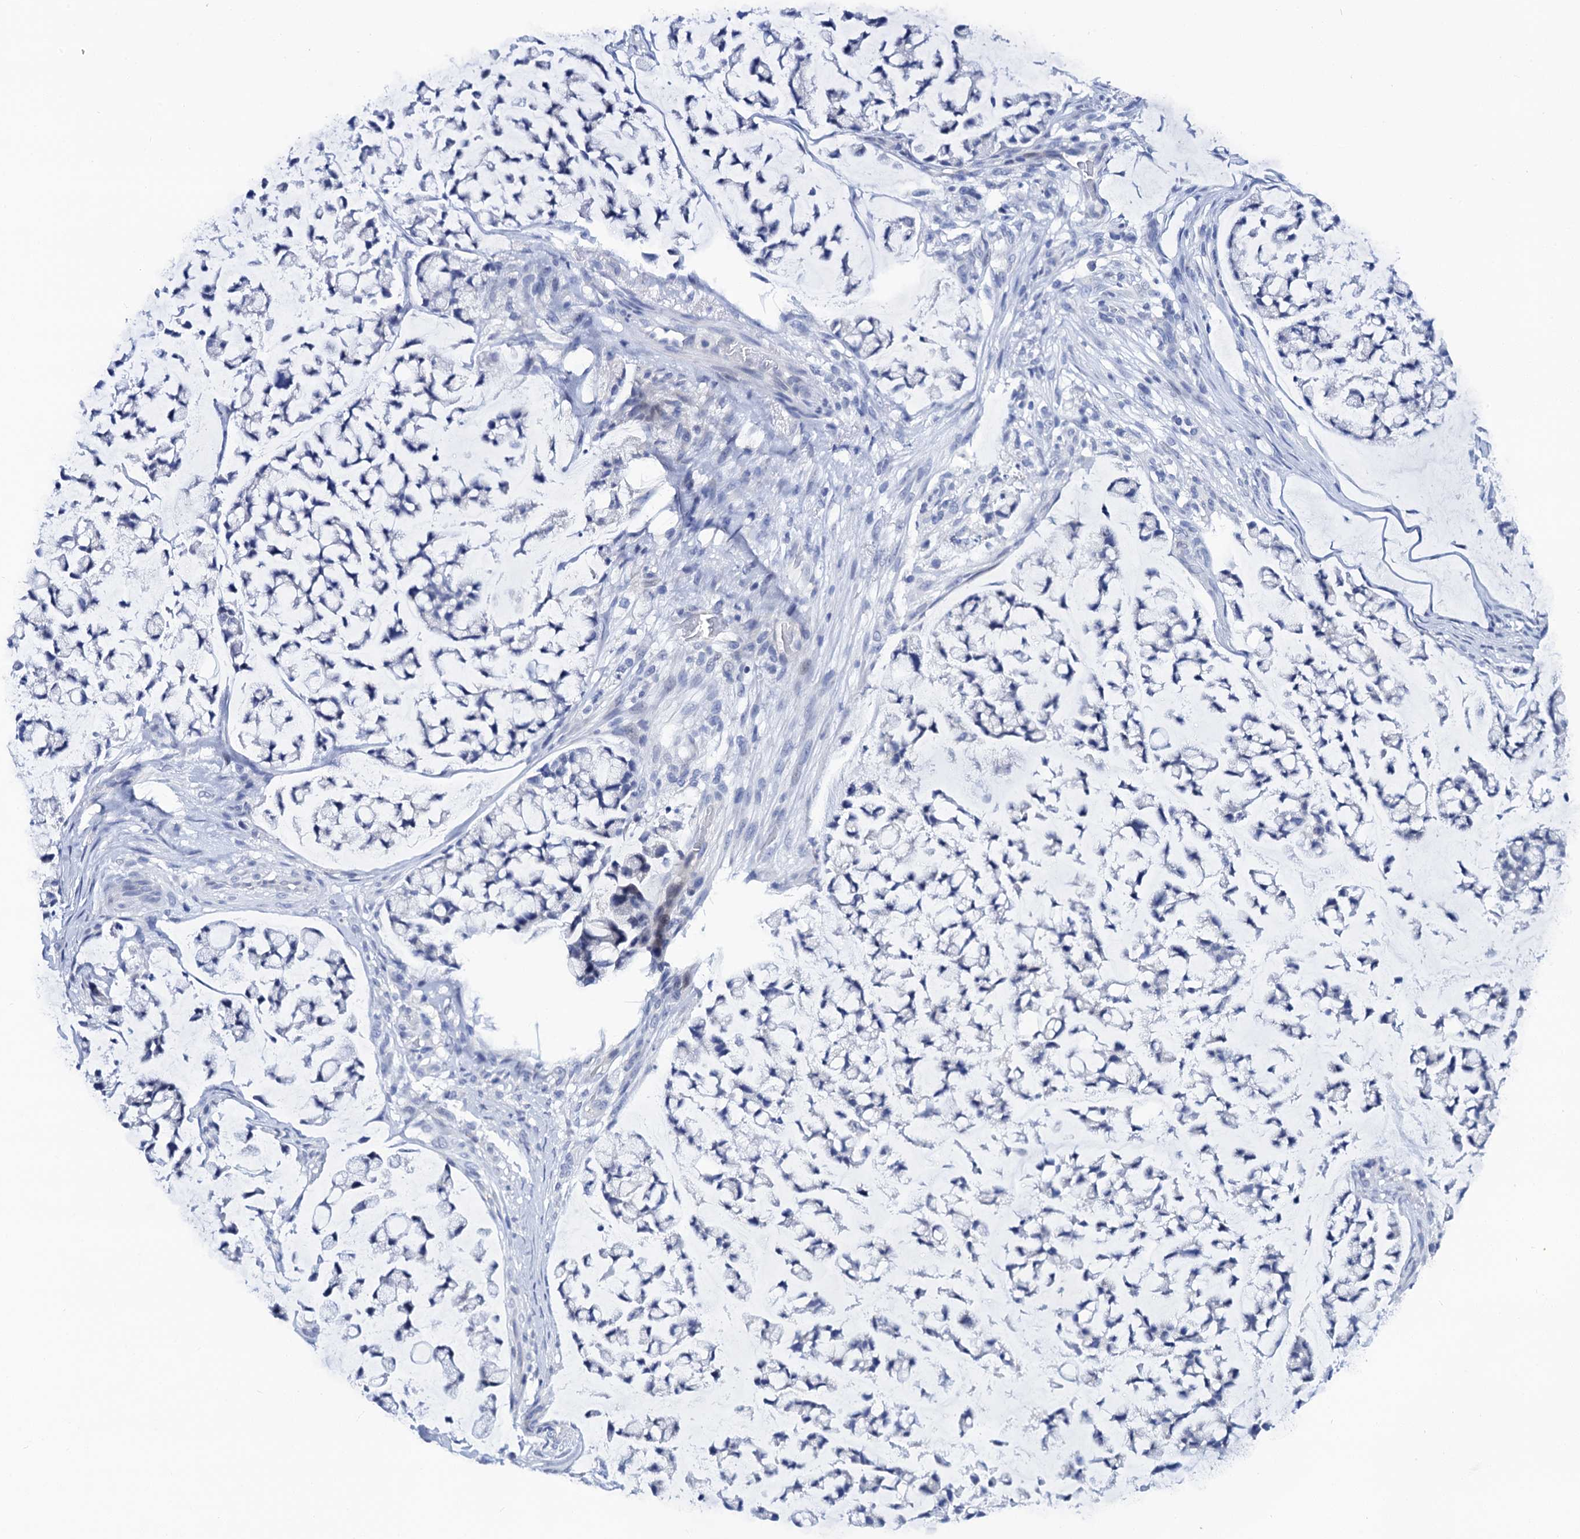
{"staining": {"intensity": "negative", "quantity": "none", "location": "none"}, "tissue": "stomach cancer", "cell_type": "Tumor cells", "image_type": "cancer", "snomed": [{"axis": "morphology", "description": "Adenocarcinoma, NOS"}, {"axis": "topography", "description": "Stomach, lower"}], "caption": "The photomicrograph demonstrates no significant positivity in tumor cells of adenocarcinoma (stomach). The staining is performed using DAB (3,3'-diaminobenzidine) brown chromogen with nuclei counter-stained in using hematoxylin.", "gene": "LYPD3", "patient": {"sex": "male", "age": 67}}